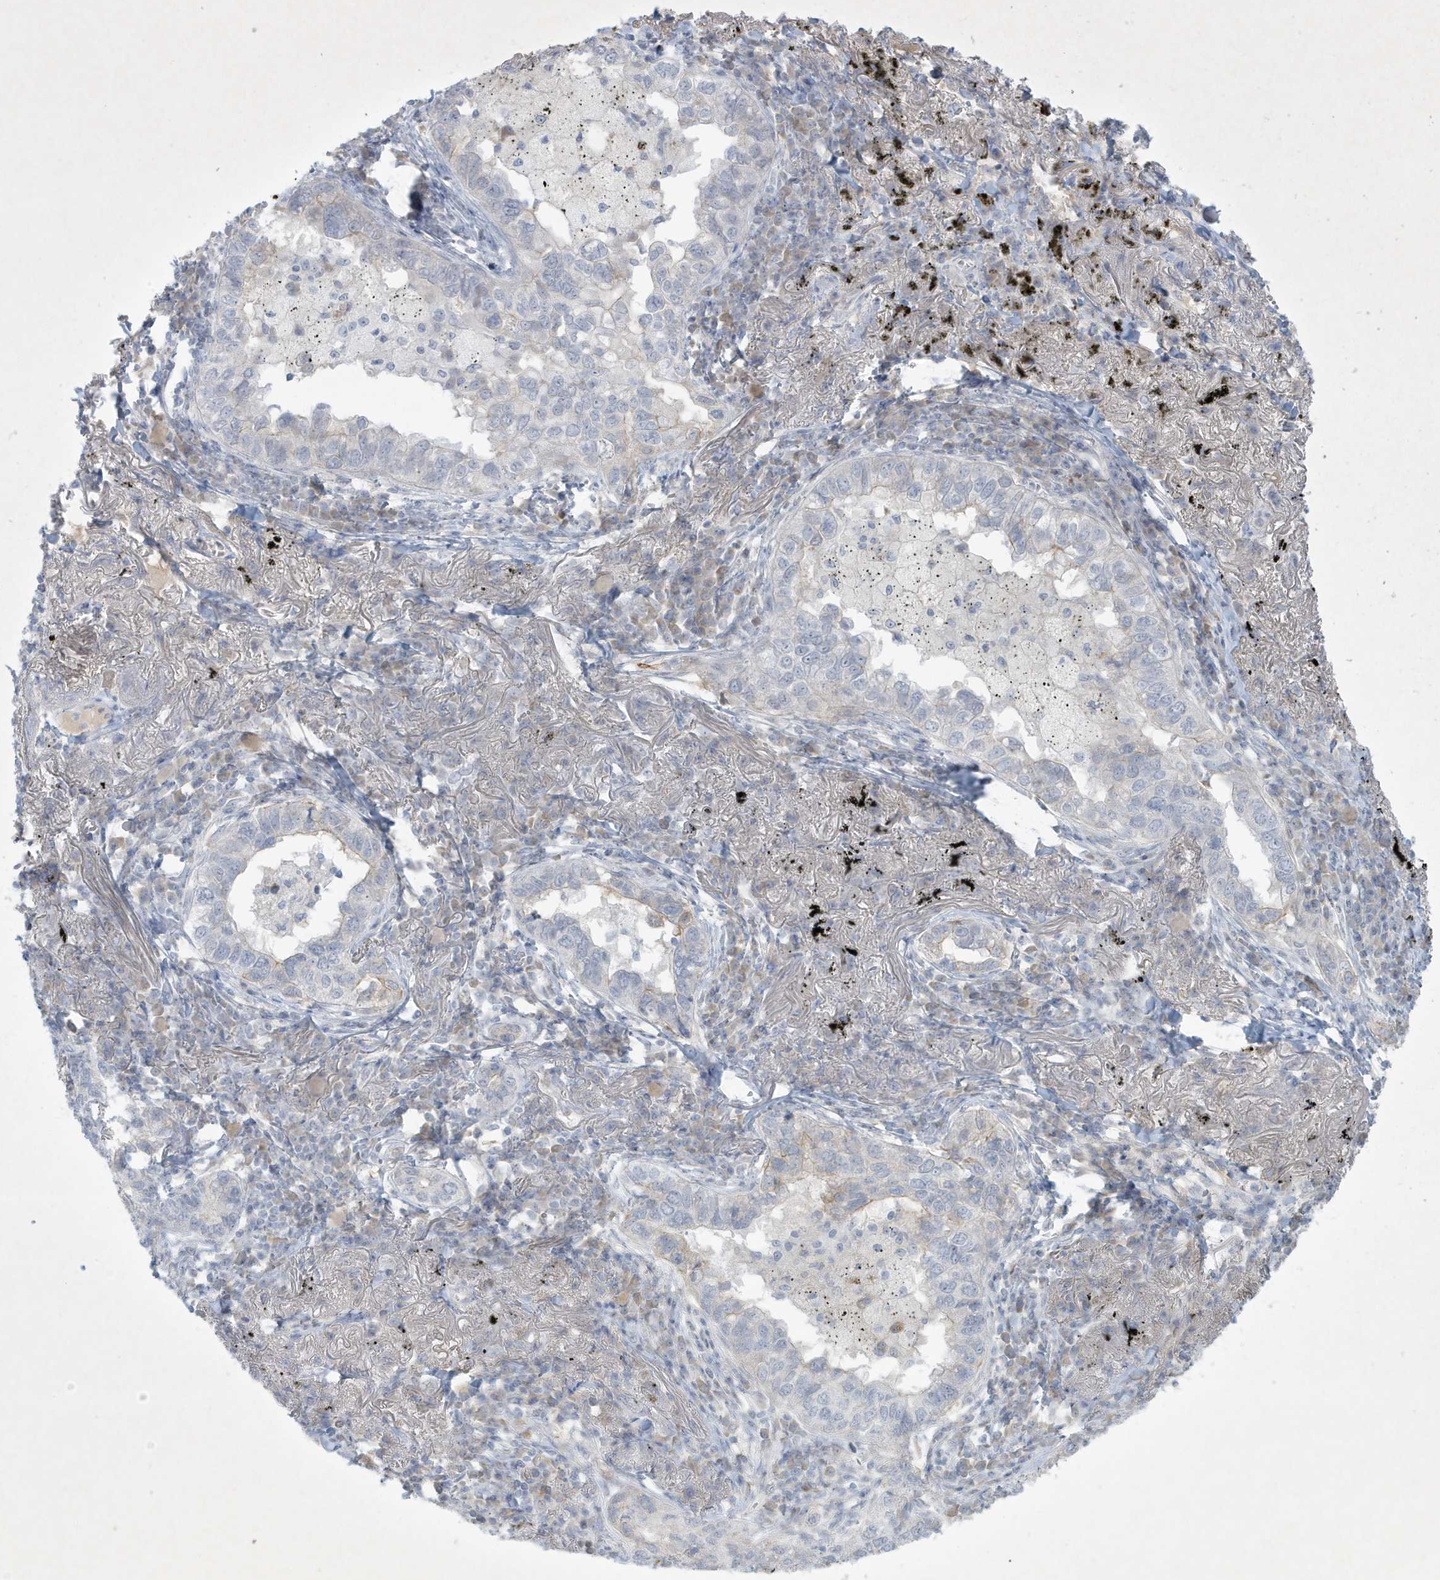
{"staining": {"intensity": "negative", "quantity": "none", "location": "none"}, "tissue": "lung cancer", "cell_type": "Tumor cells", "image_type": "cancer", "snomed": [{"axis": "morphology", "description": "Adenocarcinoma, NOS"}, {"axis": "topography", "description": "Lung"}], "caption": "Tumor cells are negative for brown protein staining in lung adenocarcinoma.", "gene": "CCDC24", "patient": {"sex": "male", "age": 65}}